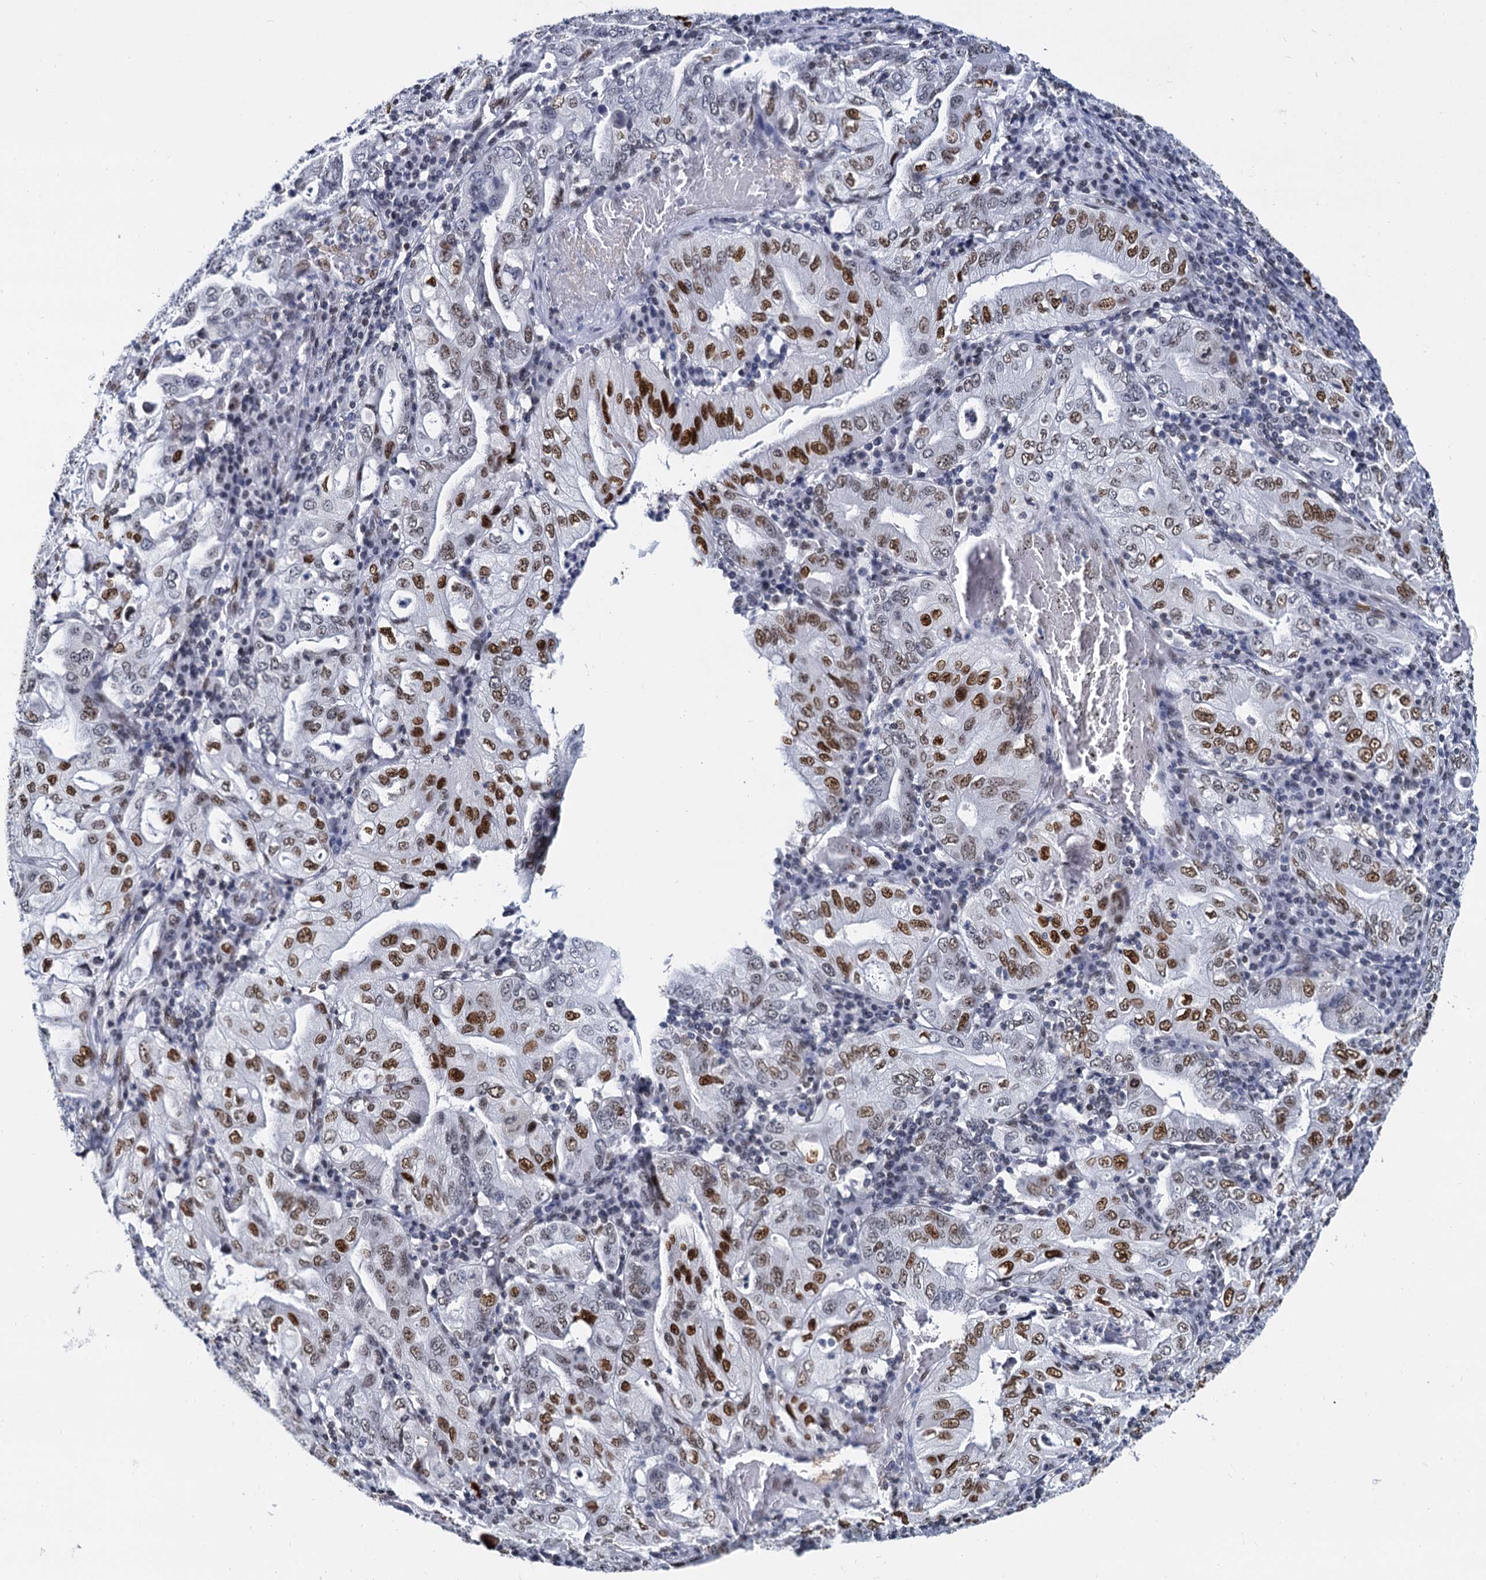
{"staining": {"intensity": "strong", "quantity": "25%-75%", "location": "nuclear"}, "tissue": "stomach cancer", "cell_type": "Tumor cells", "image_type": "cancer", "snomed": [{"axis": "morphology", "description": "Normal tissue, NOS"}, {"axis": "morphology", "description": "Adenocarcinoma, NOS"}, {"axis": "topography", "description": "Esophagus"}, {"axis": "topography", "description": "Stomach, upper"}, {"axis": "topography", "description": "Peripheral nerve tissue"}], "caption": "A high amount of strong nuclear staining is appreciated in approximately 25%-75% of tumor cells in stomach cancer (adenocarcinoma) tissue.", "gene": "CMAS", "patient": {"sex": "male", "age": 62}}